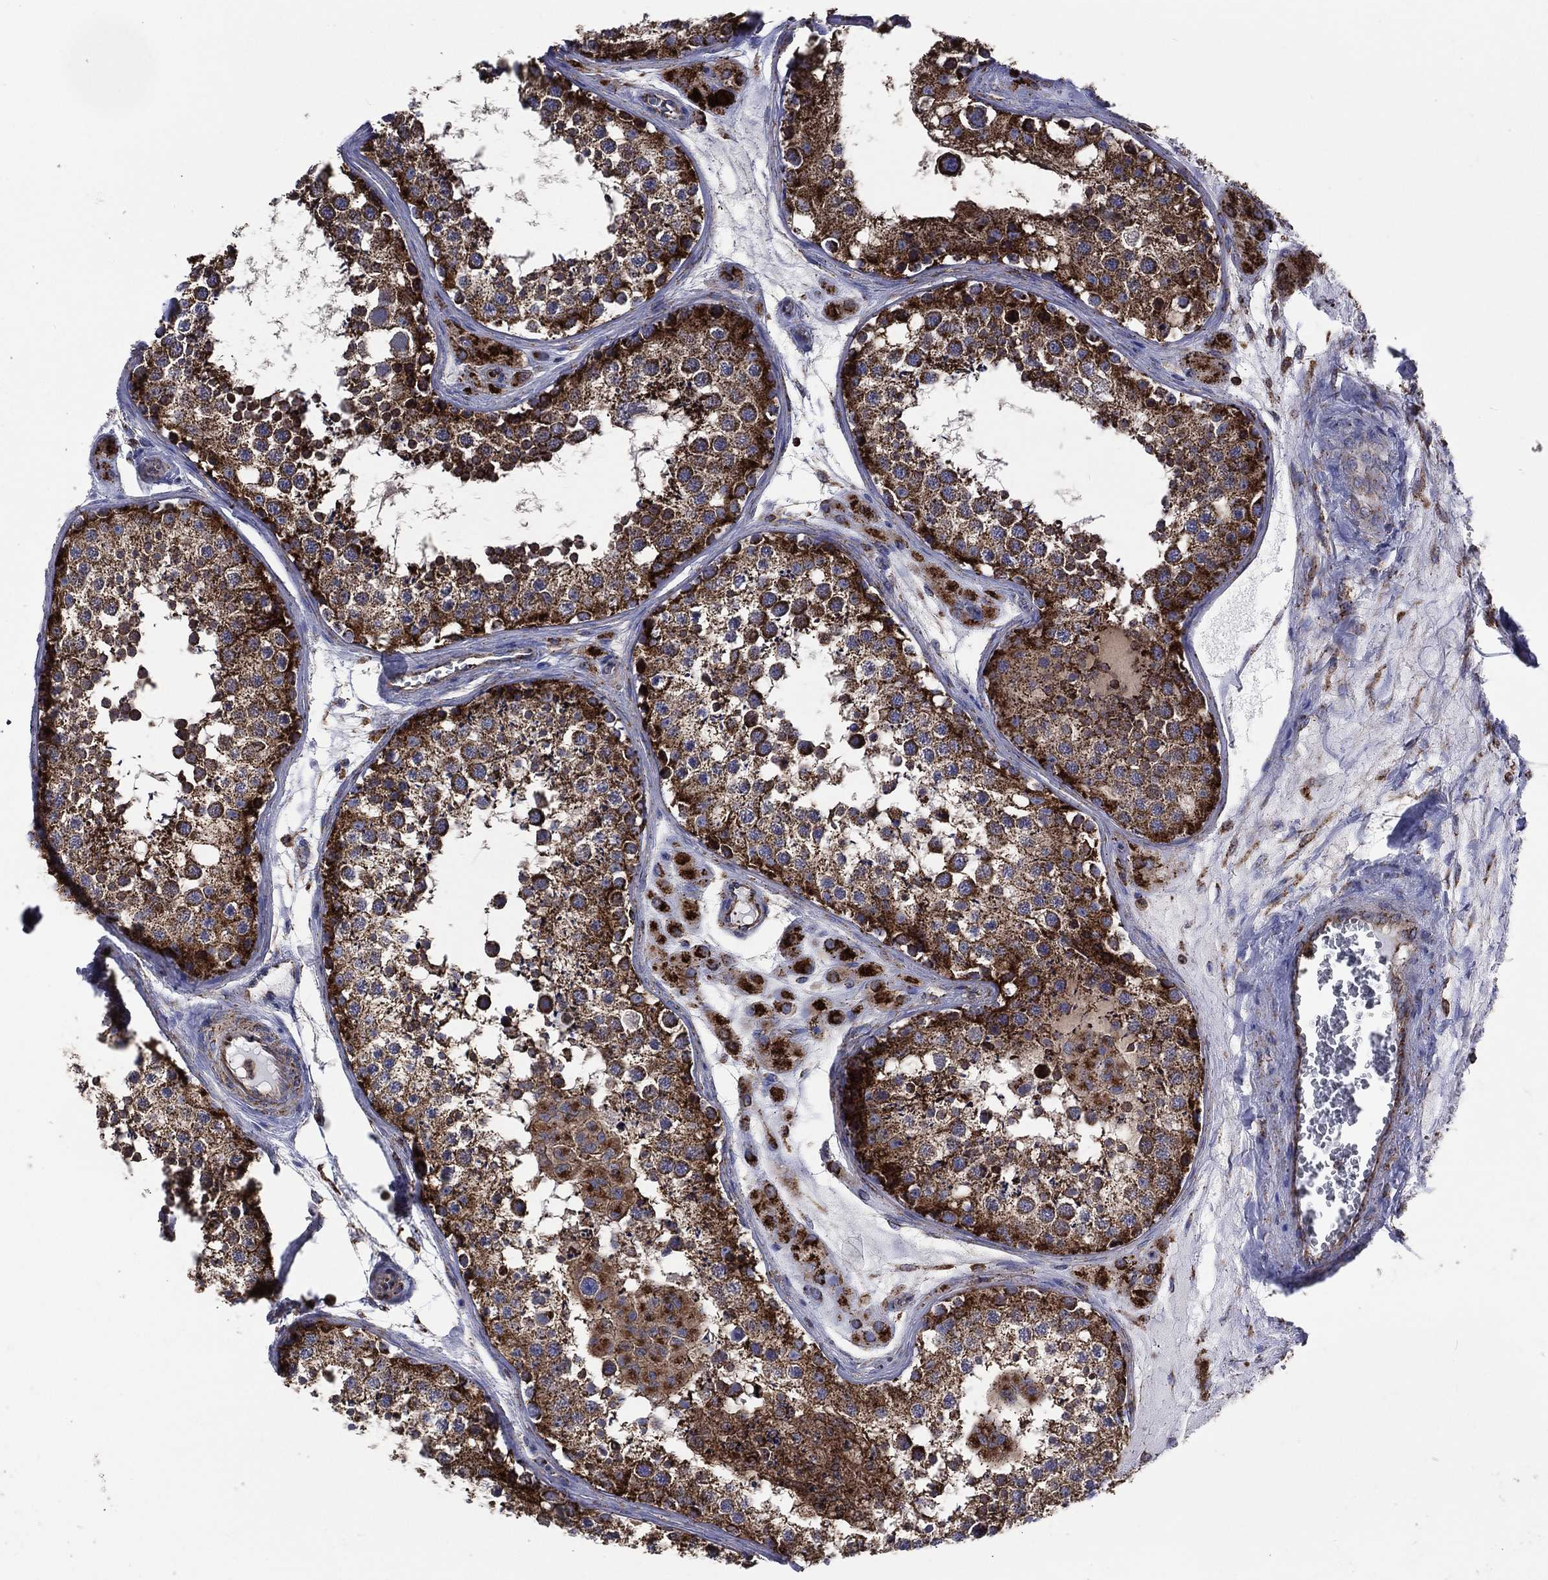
{"staining": {"intensity": "strong", "quantity": ">75%", "location": "cytoplasmic/membranous"}, "tissue": "testis", "cell_type": "Cells in seminiferous ducts", "image_type": "normal", "snomed": [{"axis": "morphology", "description": "Normal tissue, NOS"}, {"axis": "topography", "description": "Testis"}], "caption": "Testis was stained to show a protein in brown. There is high levels of strong cytoplasmic/membranous positivity in approximately >75% of cells in seminiferous ducts. Using DAB (3,3'-diaminobenzidine) (brown) and hematoxylin (blue) stains, captured at high magnification using brightfield microscopy.", "gene": "ANKRD37", "patient": {"sex": "male", "age": 31}}